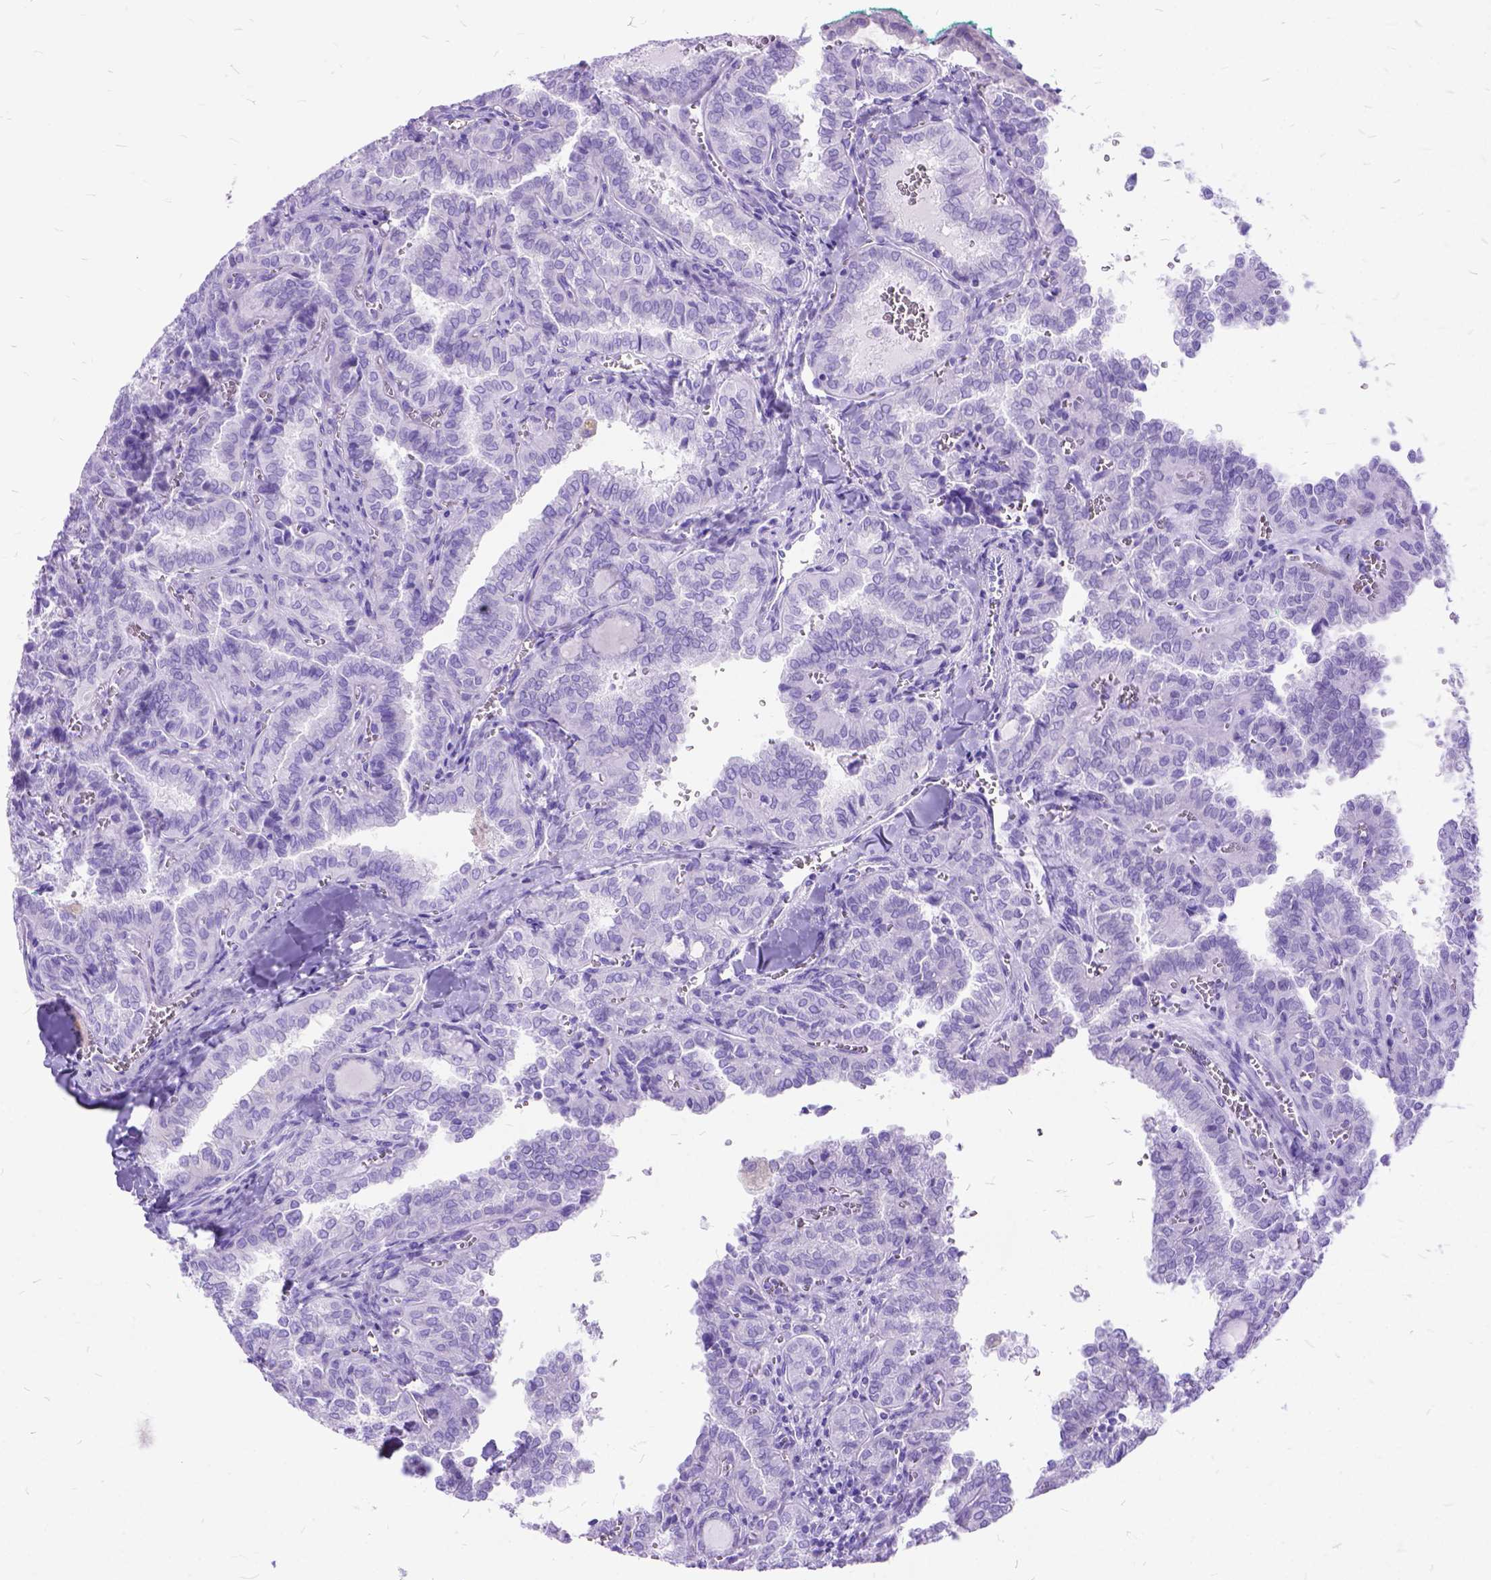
{"staining": {"intensity": "negative", "quantity": "none", "location": "none"}, "tissue": "thyroid cancer", "cell_type": "Tumor cells", "image_type": "cancer", "snomed": [{"axis": "morphology", "description": "Papillary adenocarcinoma, NOS"}, {"axis": "topography", "description": "Thyroid gland"}], "caption": "This is a image of IHC staining of thyroid cancer (papillary adenocarcinoma), which shows no staining in tumor cells. (Stains: DAB (3,3'-diaminobenzidine) immunohistochemistry with hematoxylin counter stain, Microscopy: brightfield microscopy at high magnification).", "gene": "DNAH2", "patient": {"sex": "female", "age": 41}}